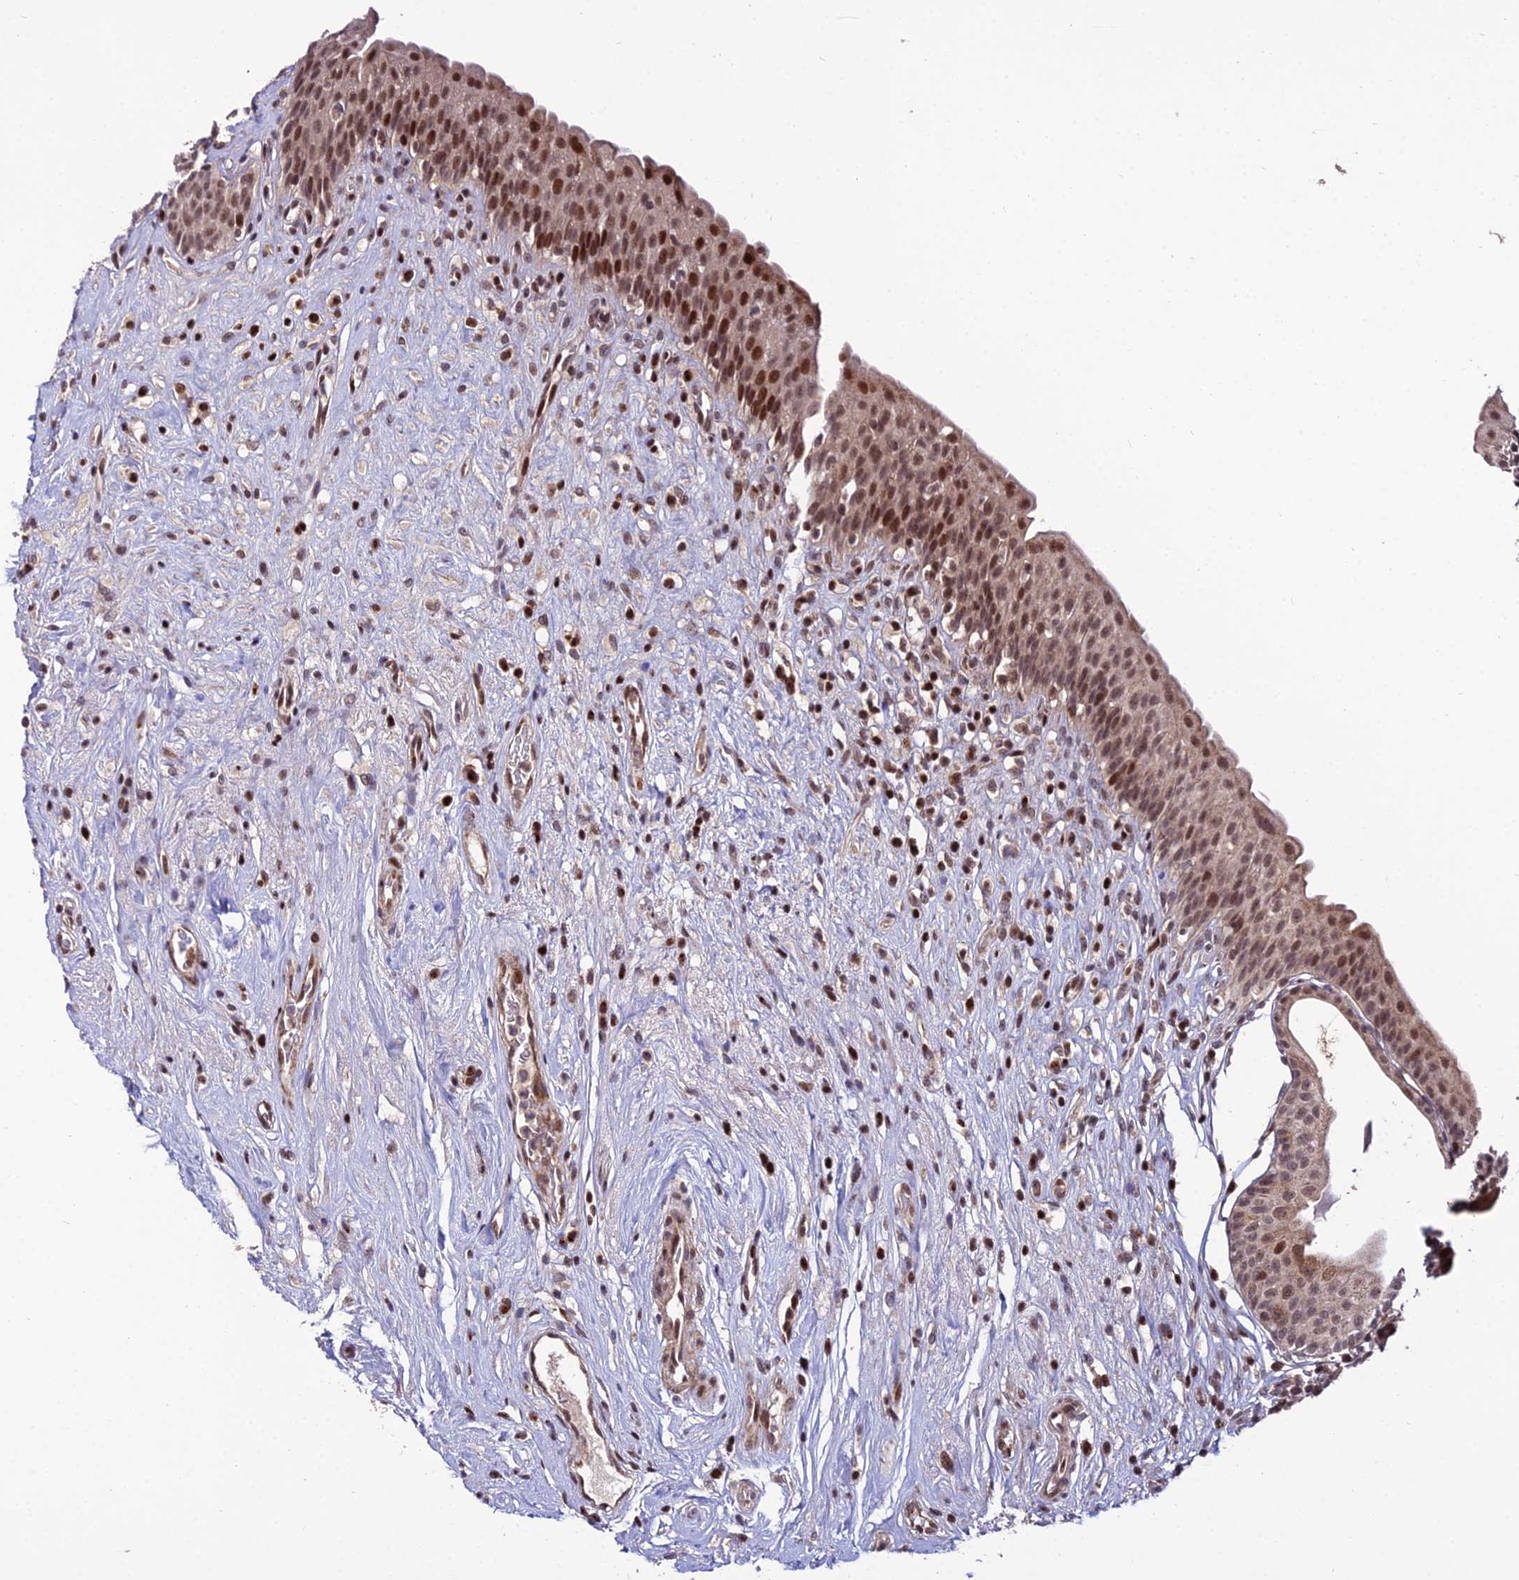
{"staining": {"intensity": "moderate", "quantity": ">75%", "location": "nuclear"}, "tissue": "urinary bladder", "cell_type": "Urothelial cells", "image_type": "normal", "snomed": [{"axis": "morphology", "description": "Normal tissue, NOS"}, {"axis": "topography", "description": "Urinary bladder"}], "caption": "High-magnification brightfield microscopy of benign urinary bladder stained with DAB (brown) and counterstained with hematoxylin (blue). urothelial cells exhibit moderate nuclear staining is identified in about>75% of cells.", "gene": "CIB3", "patient": {"sex": "male", "age": 83}}